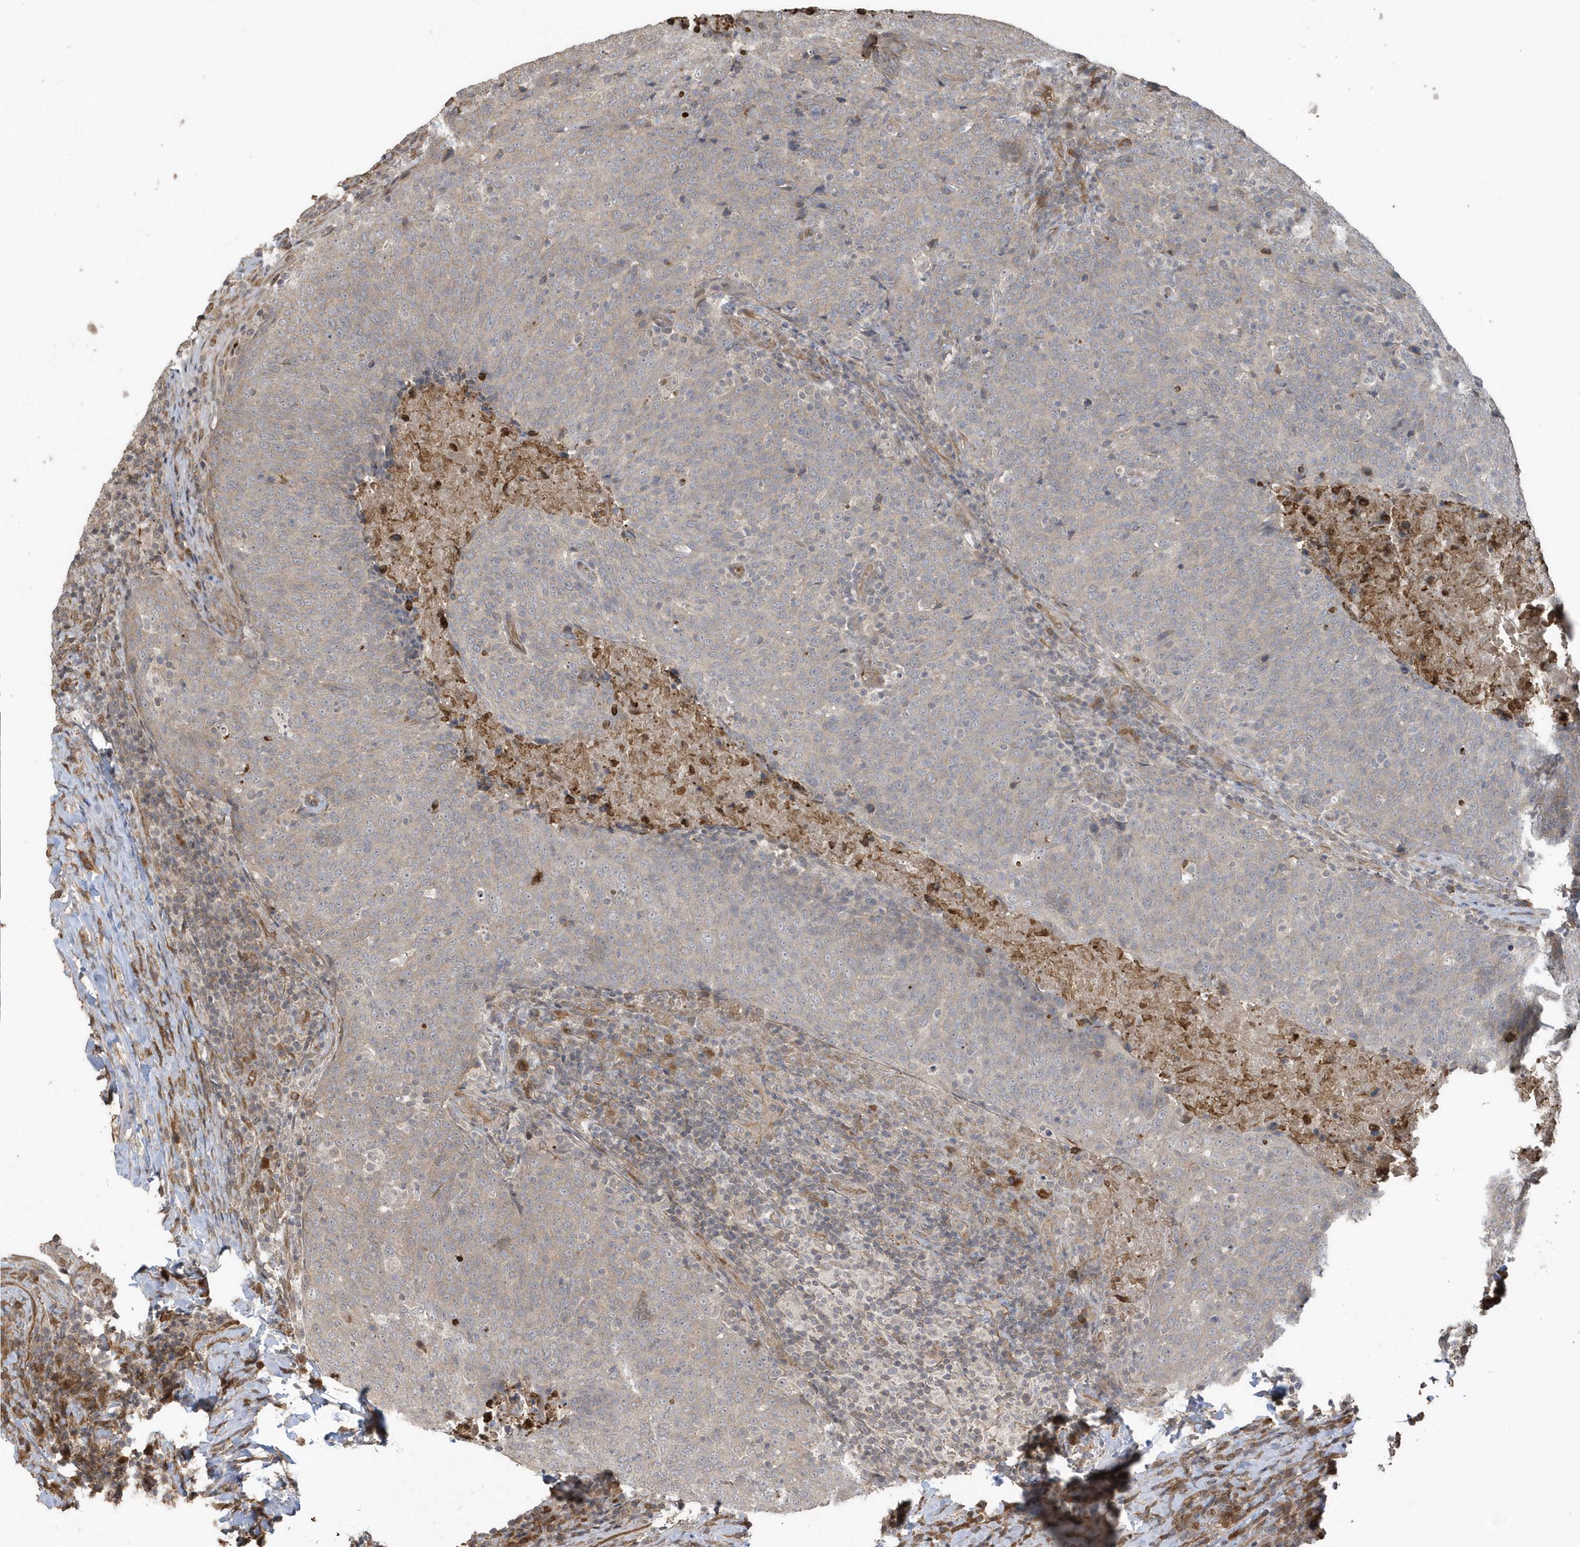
{"staining": {"intensity": "weak", "quantity": ">75%", "location": "cytoplasmic/membranous"}, "tissue": "head and neck cancer", "cell_type": "Tumor cells", "image_type": "cancer", "snomed": [{"axis": "morphology", "description": "Squamous cell carcinoma, NOS"}, {"axis": "morphology", "description": "Squamous cell carcinoma, metastatic, NOS"}, {"axis": "topography", "description": "Lymph node"}, {"axis": "topography", "description": "Head-Neck"}], "caption": "Brown immunohistochemical staining in squamous cell carcinoma (head and neck) demonstrates weak cytoplasmic/membranous positivity in approximately >75% of tumor cells.", "gene": "HERPUD1", "patient": {"sex": "male", "age": 62}}